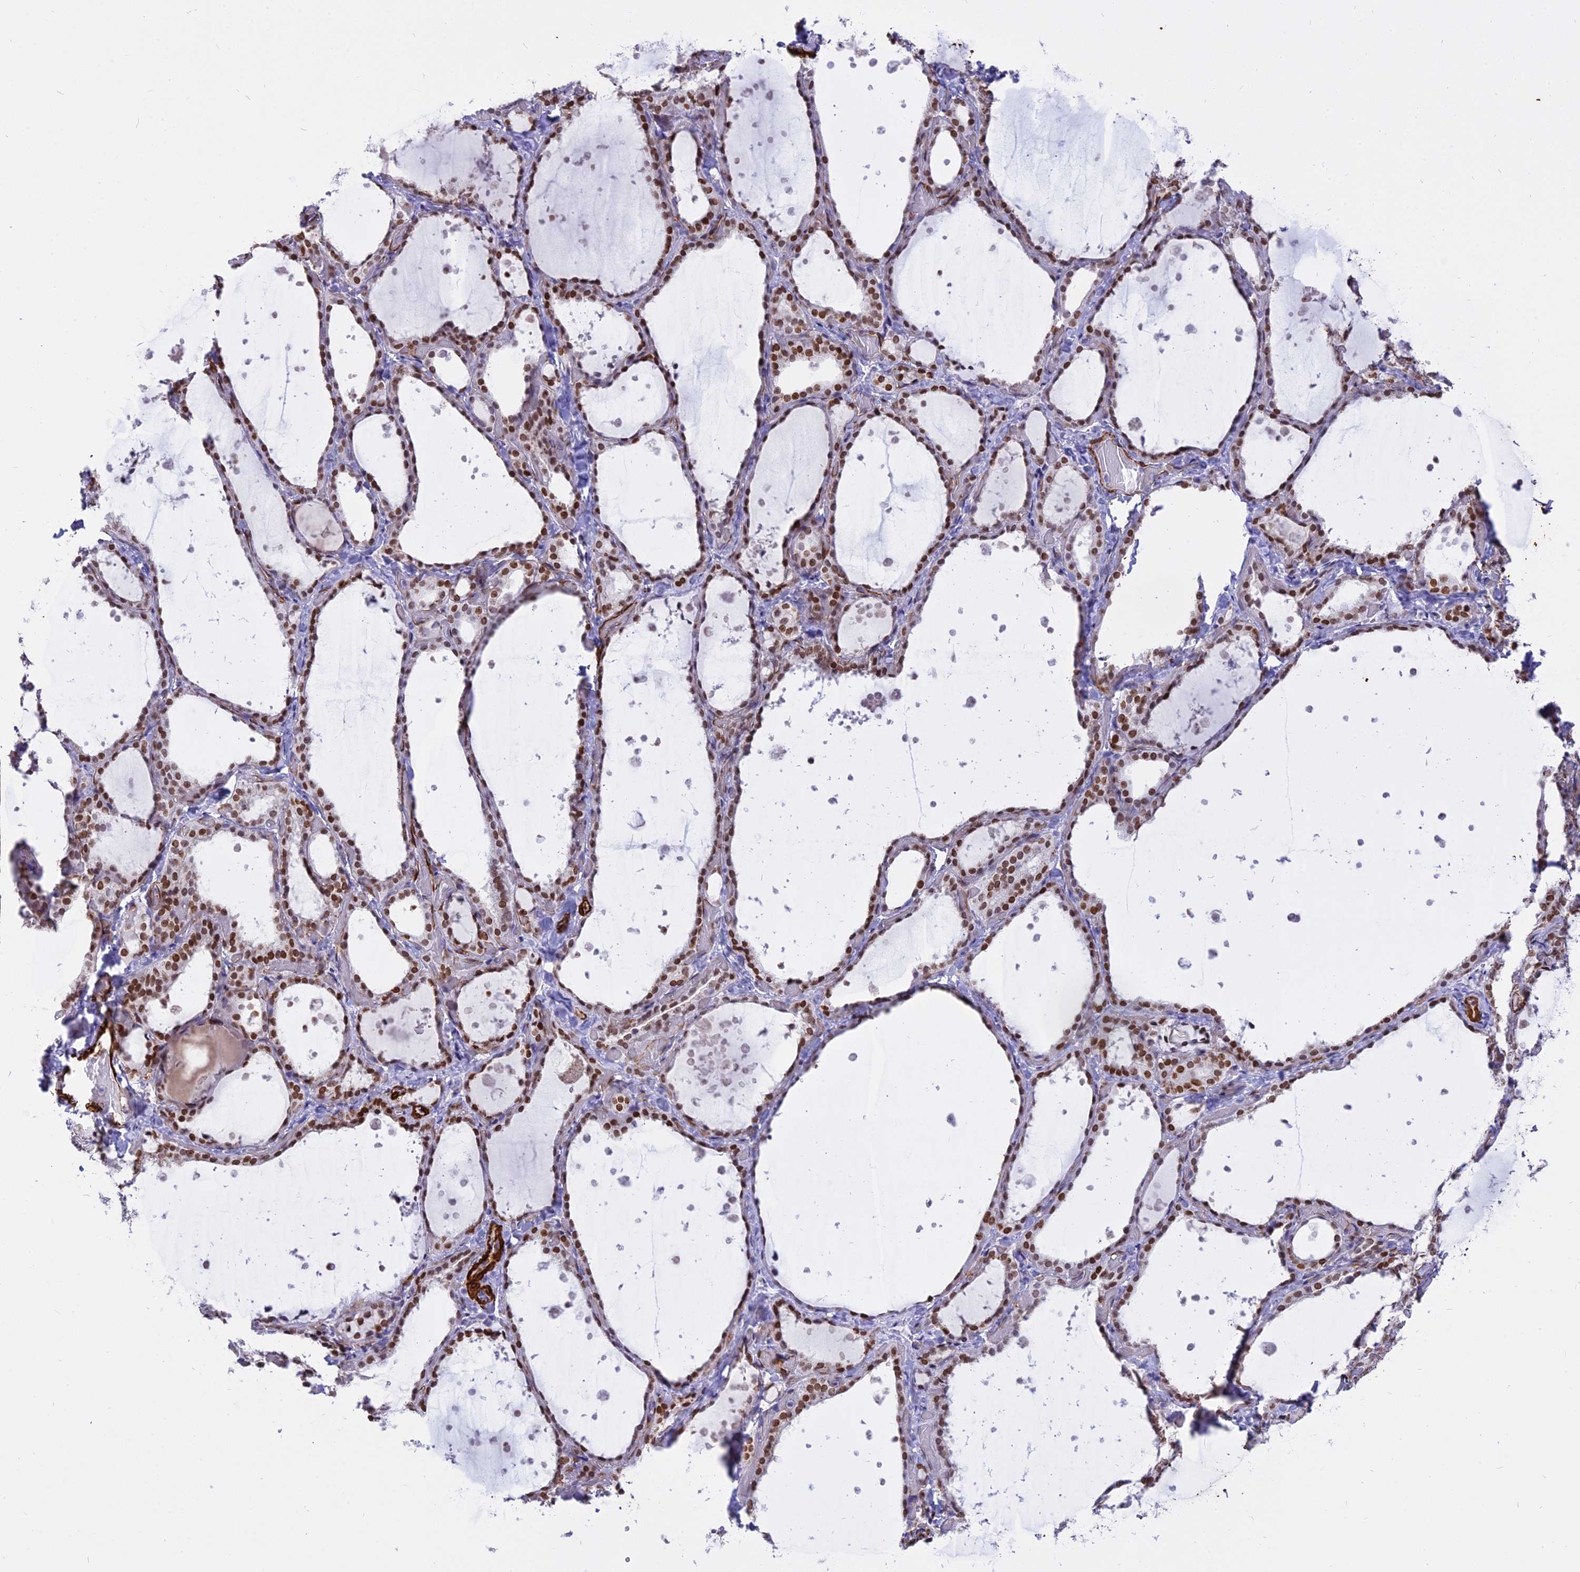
{"staining": {"intensity": "moderate", "quantity": ">75%", "location": "nuclear"}, "tissue": "thyroid gland", "cell_type": "Glandular cells", "image_type": "normal", "snomed": [{"axis": "morphology", "description": "Normal tissue, NOS"}, {"axis": "topography", "description": "Thyroid gland"}], "caption": "An immunohistochemistry photomicrograph of normal tissue is shown. Protein staining in brown labels moderate nuclear positivity in thyroid gland within glandular cells. Nuclei are stained in blue.", "gene": "CENPV", "patient": {"sex": "female", "age": 44}}